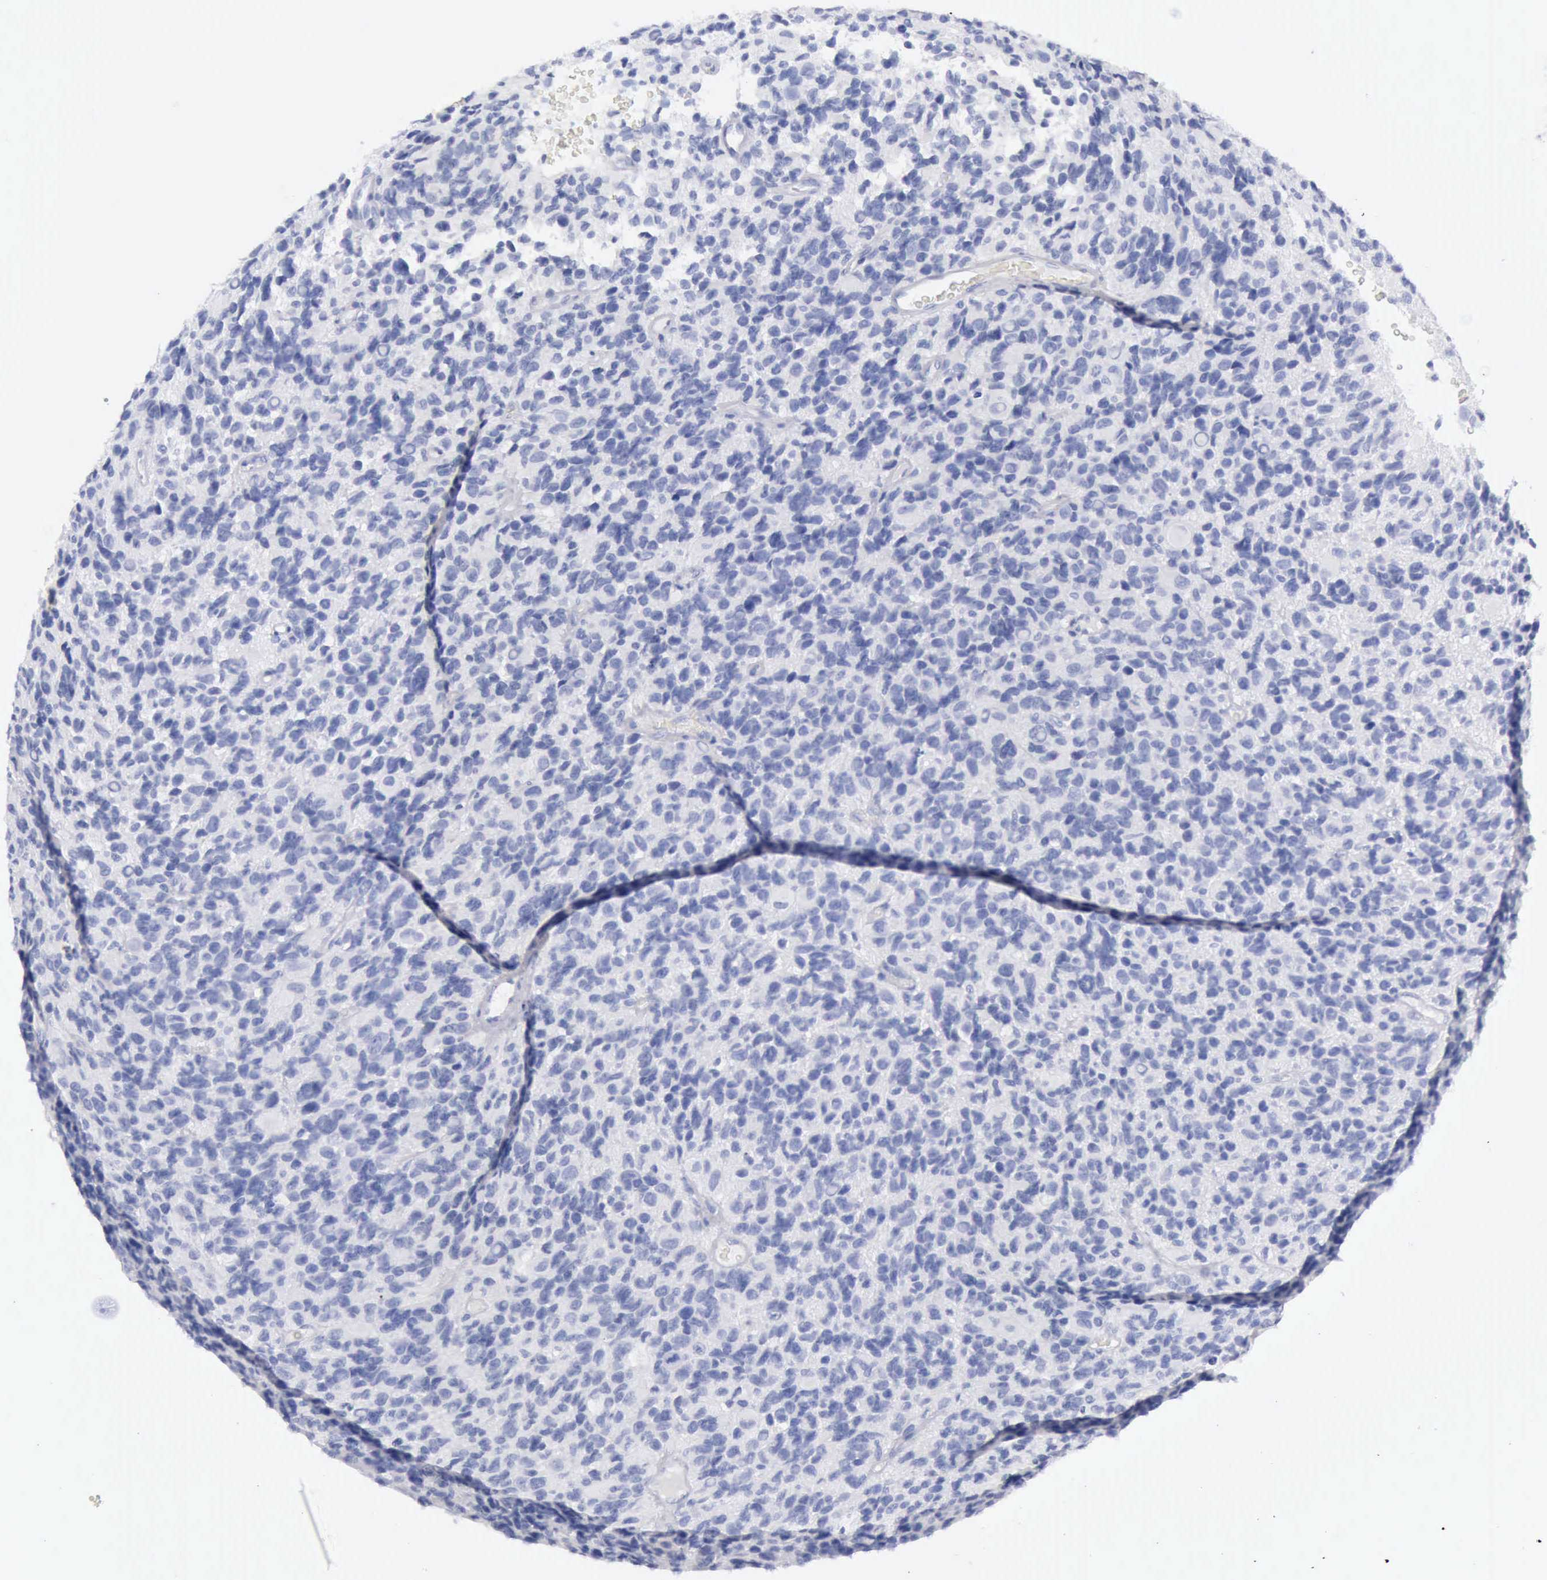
{"staining": {"intensity": "negative", "quantity": "none", "location": "none"}, "tissue": "glioma", "cell_type": "Tumor cells", "image_type": "cancer", "snomed": [{"axis": "morphology", "description": "Glioma, malignant, High grade"}, {"axis": "topography", "description": "Brain"}], "caption": "A micrograph of high-grade glioma (malignant) stained for a protein shows no brown staining in tumor cells.", "gene": "GZMB", "patient": {"sex": "male", "age": 77}}